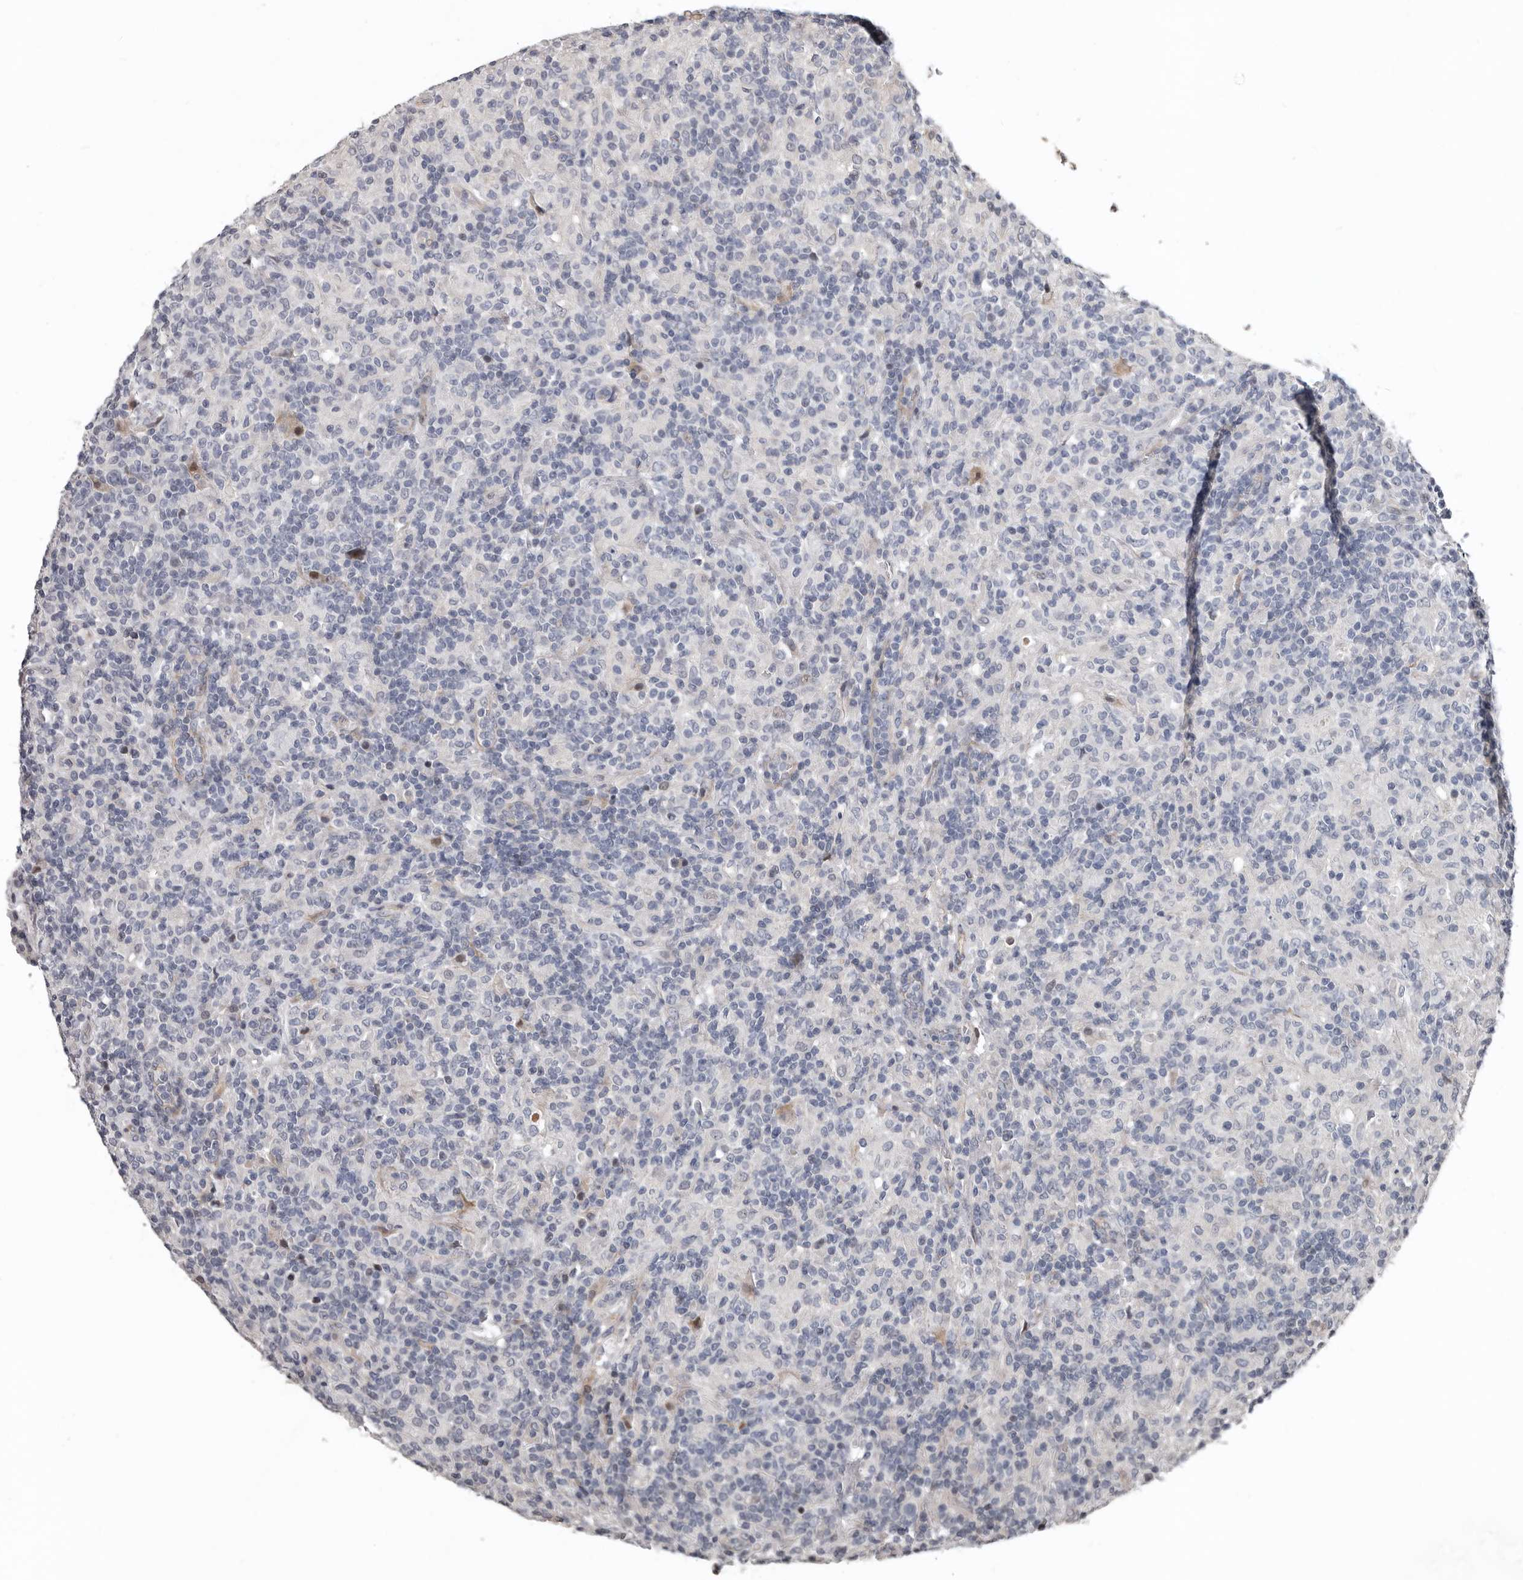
{"staining": {"intensity": "negative", "quantity": "none", "location": "none"}, "tissue": "lymphoma", "cell_type": "Tumor cells", "image_type": "cancer", "snomed": [{"axis": "morphology", "description": "Hodgkin's disease, NOS"}, {"axis": "topography", "description": "Lymph node"}], "caption": "There is no significant positivity in tumor cells of Hodgkin's disease.", "gene": "RNF217", "patient": {"sex": "male", "age": 70}}